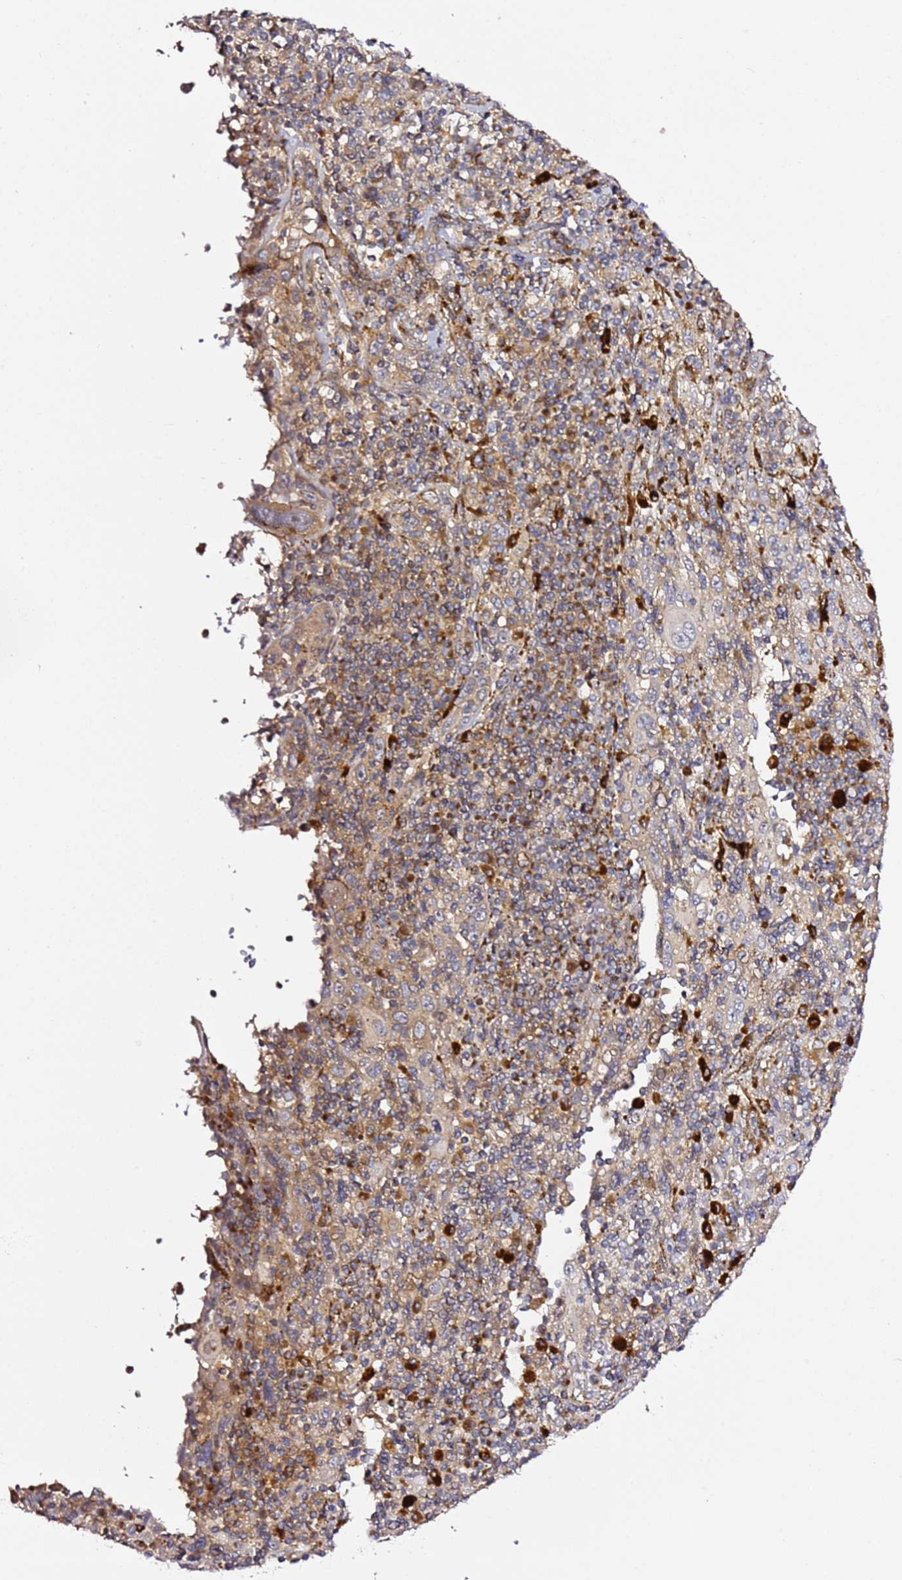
{"staining": {"intensity": "weak", "quantity": "<25%", "location": "cytoplasmic/membranous"}, "tissue": "cervical cancer", "cell_type": "Tumor cells", "image_type": "cancer", "snomed": [{"axis": "morphology", "description": "Squamous cell carcinoma, NOS"}, {"axis": "topography", "description": "Cervix"}], "caption": "Human squamous cell carcinoma (cervical) stained for a protein using immunohistochemistry demonstrates no staining in tumor cells.", "gene": "PVRIG", "patient": {"sex": "female", "age": 46}}